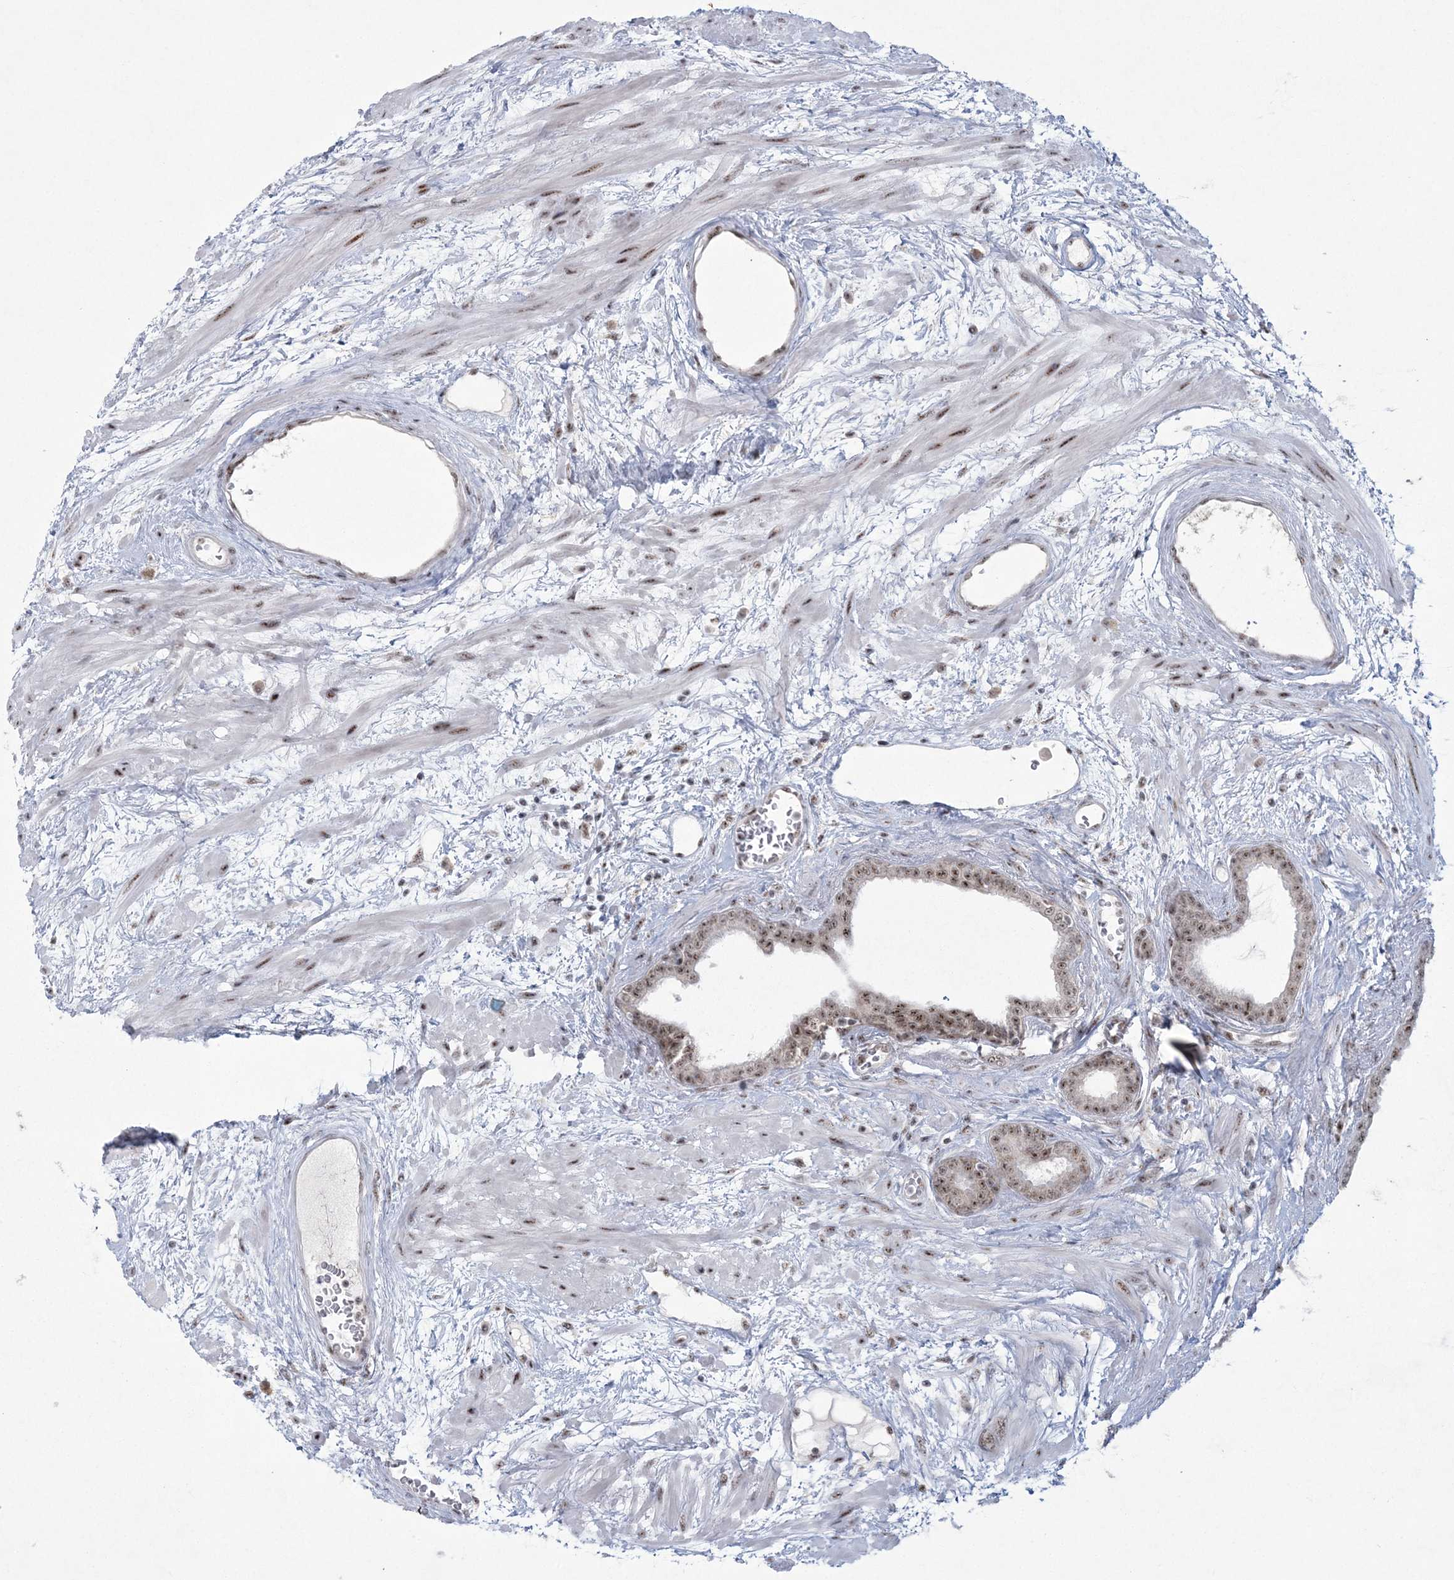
{"staining": {"intensity": "moderate", "quantity": ">75%", "location": "nuclear"}, "tissue": "prostate cancer", "cell_type": "Tumor cells", "image_type": "cancer", "snomed": [{"axis": "morphology", "description": "Adenocarcinoma, Low grade"}, {"axis": "topography", "description": "Prostate"}], "caption": "Protein expression analysis of human prostate adenocarcinoma (low-grade) reveals moderate nuclear expression in about >75% of tumor cells. (Brightfield microscopy of DAB IHC at high magnification).", "gene": "KDM6B", "patient": {"sex": "male", "age": 60}}